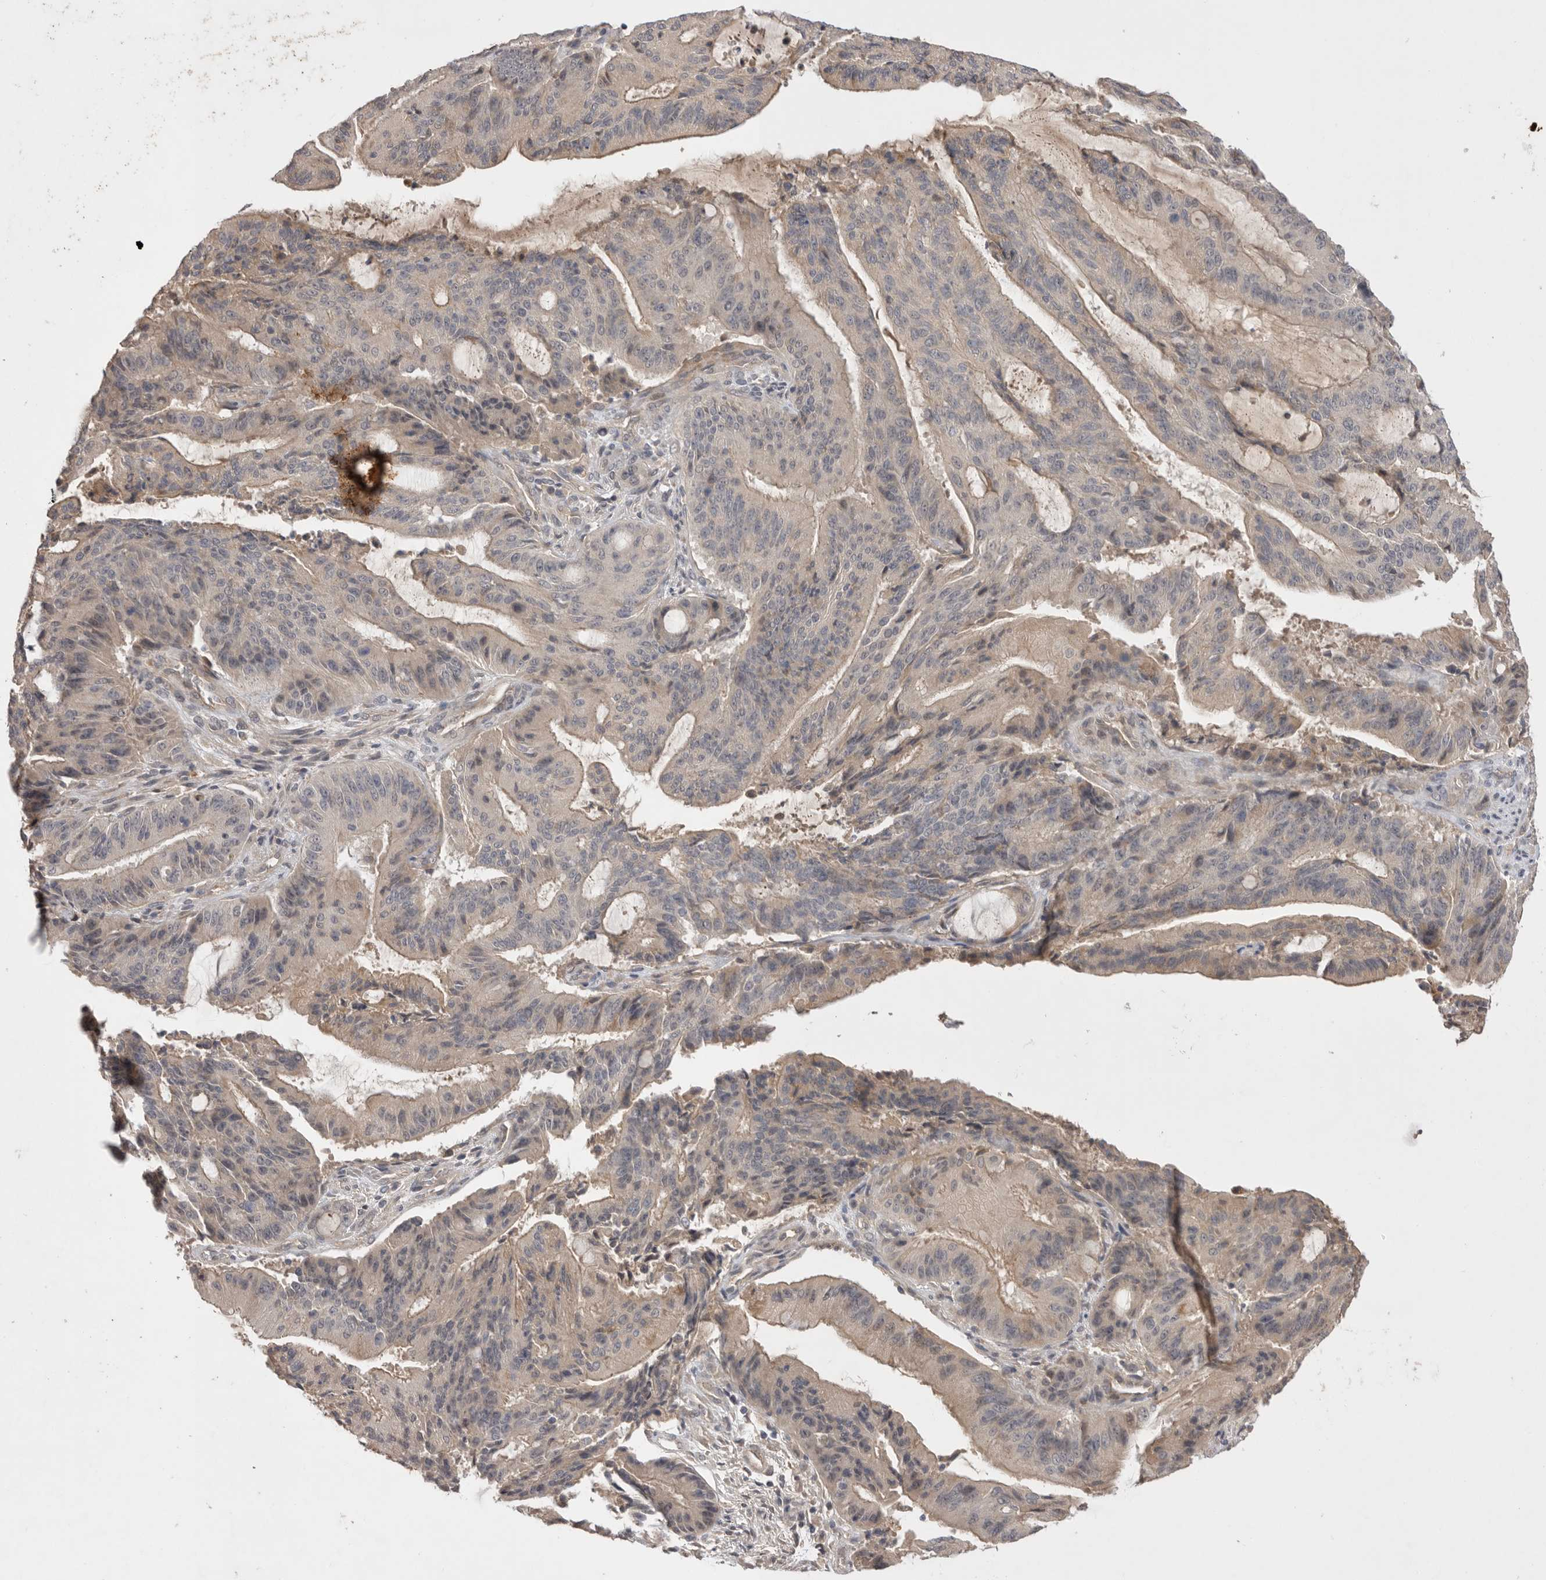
{"staining": {"intensity": "weak", "quantity": "25%-75%", "location": "cytoplasmic/membranous"}, "tissue": "liver cancer", "cell_type": "Tumor cells", "image_type": "cancer", "snomed": [{"axis": "morphology", "description": "Normal tissue, NOS"}, {"axis": "morphology", "description": "Cholangiocarcinoma"}, {"axis": "topography", "description": "Liver"}, {"axis": "topography", "description": "Peripheral nerve tissue"}], "caption": "DAB immunohistochemical staining of human liver cancer exhibits weak cytoplasmic/membranous protein expression in about 25%-75% of tumor cells. (IHC, brightfield microscopy, high magnification).", "gene": "NRCAM", "patient": {"sex": "female", "age": 73}}